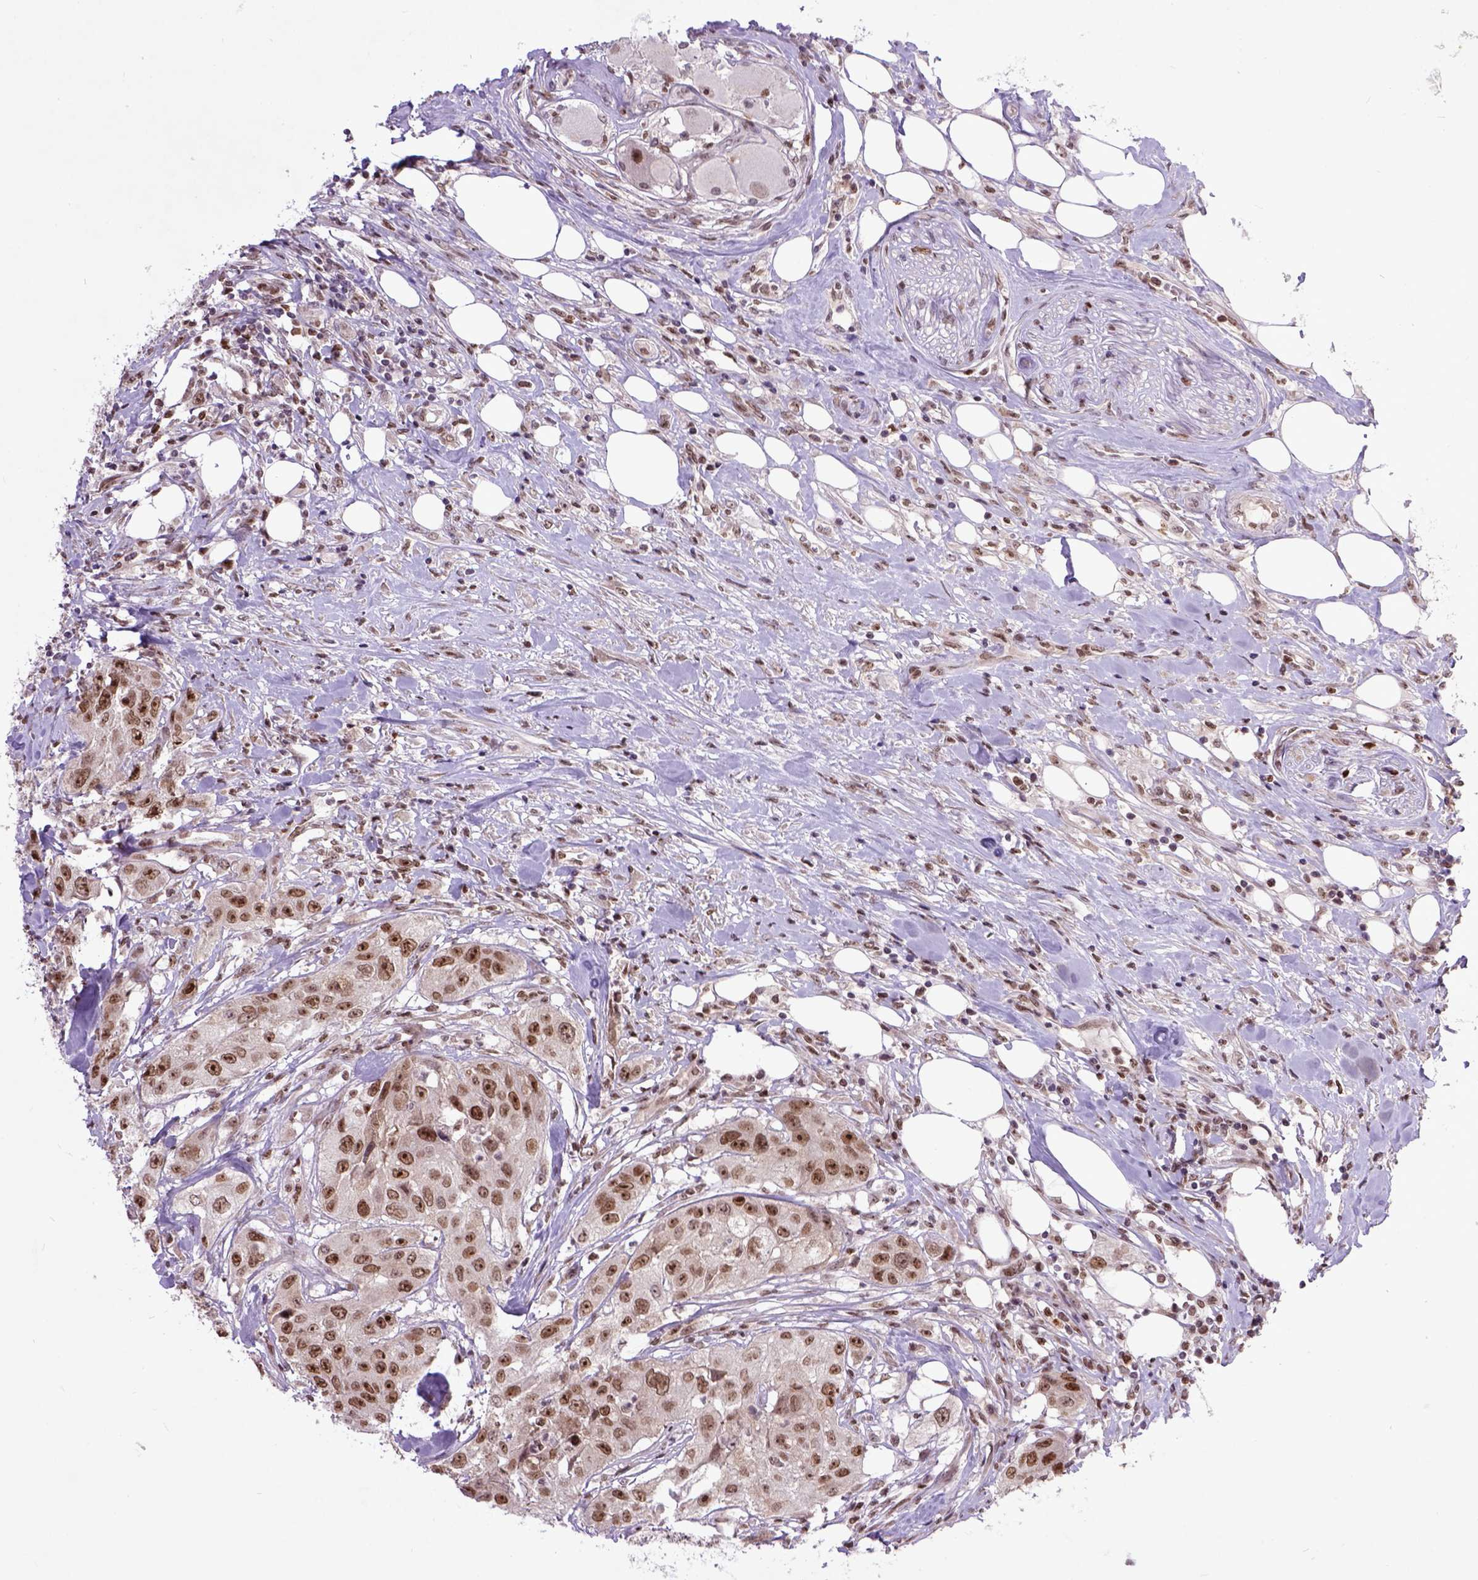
{"staining": {"intensity": "moderate", "quantity": ">75%", "location": "nuclear"}, "tissue": "urothelial cancer", "cell_type": "Tumor cells", "image_type": "cancer", "snomed": [{"axis": "morphology", "description": "Urothelial carcinoma, High grade"}, {"axis": "topography", "description": "Urinary bladder"}], "caption": "DAB immunohistochemical staining of high-grade urothelial carcinoma demonstrates moderate nuclear protein expression in approximately >75% of tumor cells.", "gene": "RCC2", "patient": {"sex": "male", "age": 79}}